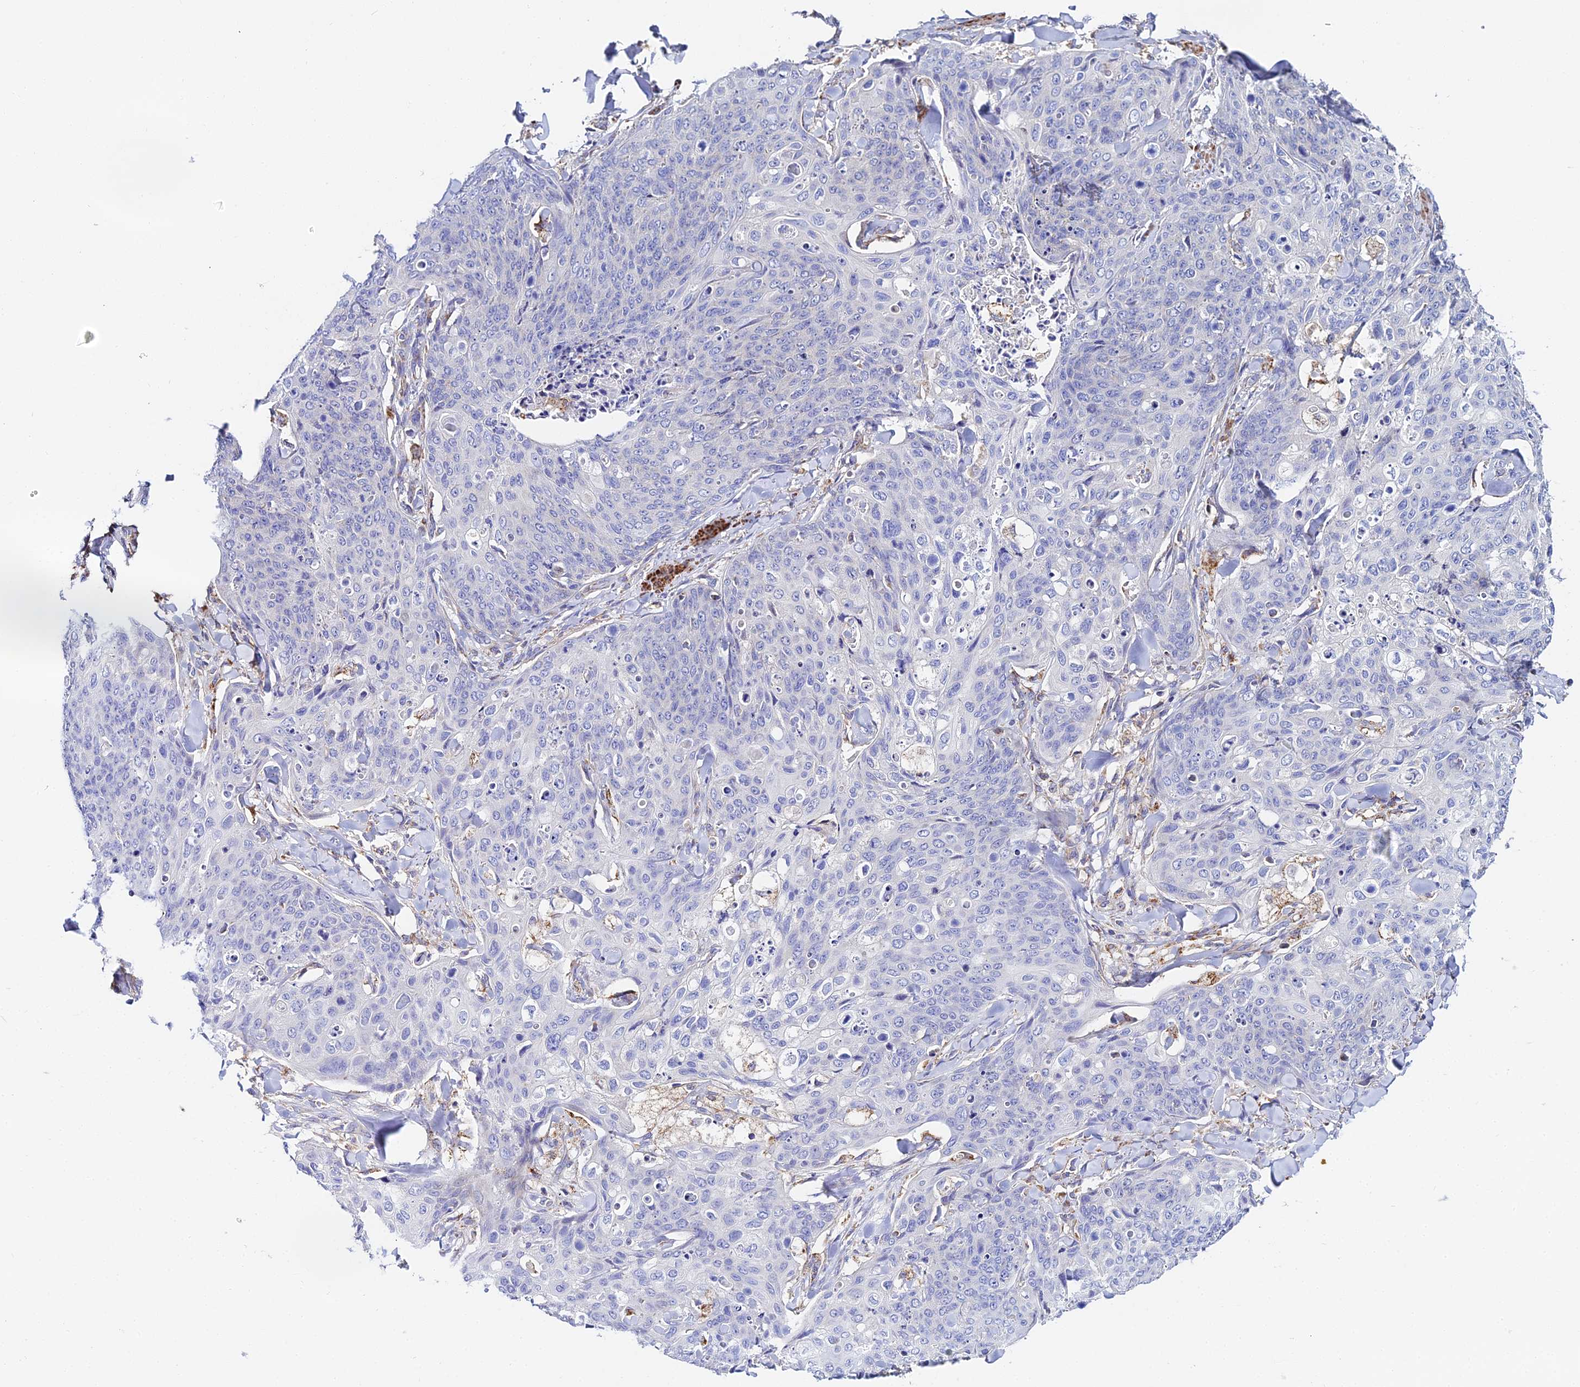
{"staining": {"intensity": "negative", "quantity": "none", "location": "none"}, "tissue": "skin cancer", "cell_type": "Tumor cells", "image_type": "cancer", "snomed": [{"axis": "morphology", "description": "Squamous cell carcinoma, NOS"}, {"axis": "topography", "description": "Skin"}, {"axis": "topography", "description": "Vulva"}], "caption": "Skin cancer was stained to show a protein in brown. There is no significant positivity in tumor cells.", "gene": "ACOT2", "patient": {"sex": "female", "age": 85}}